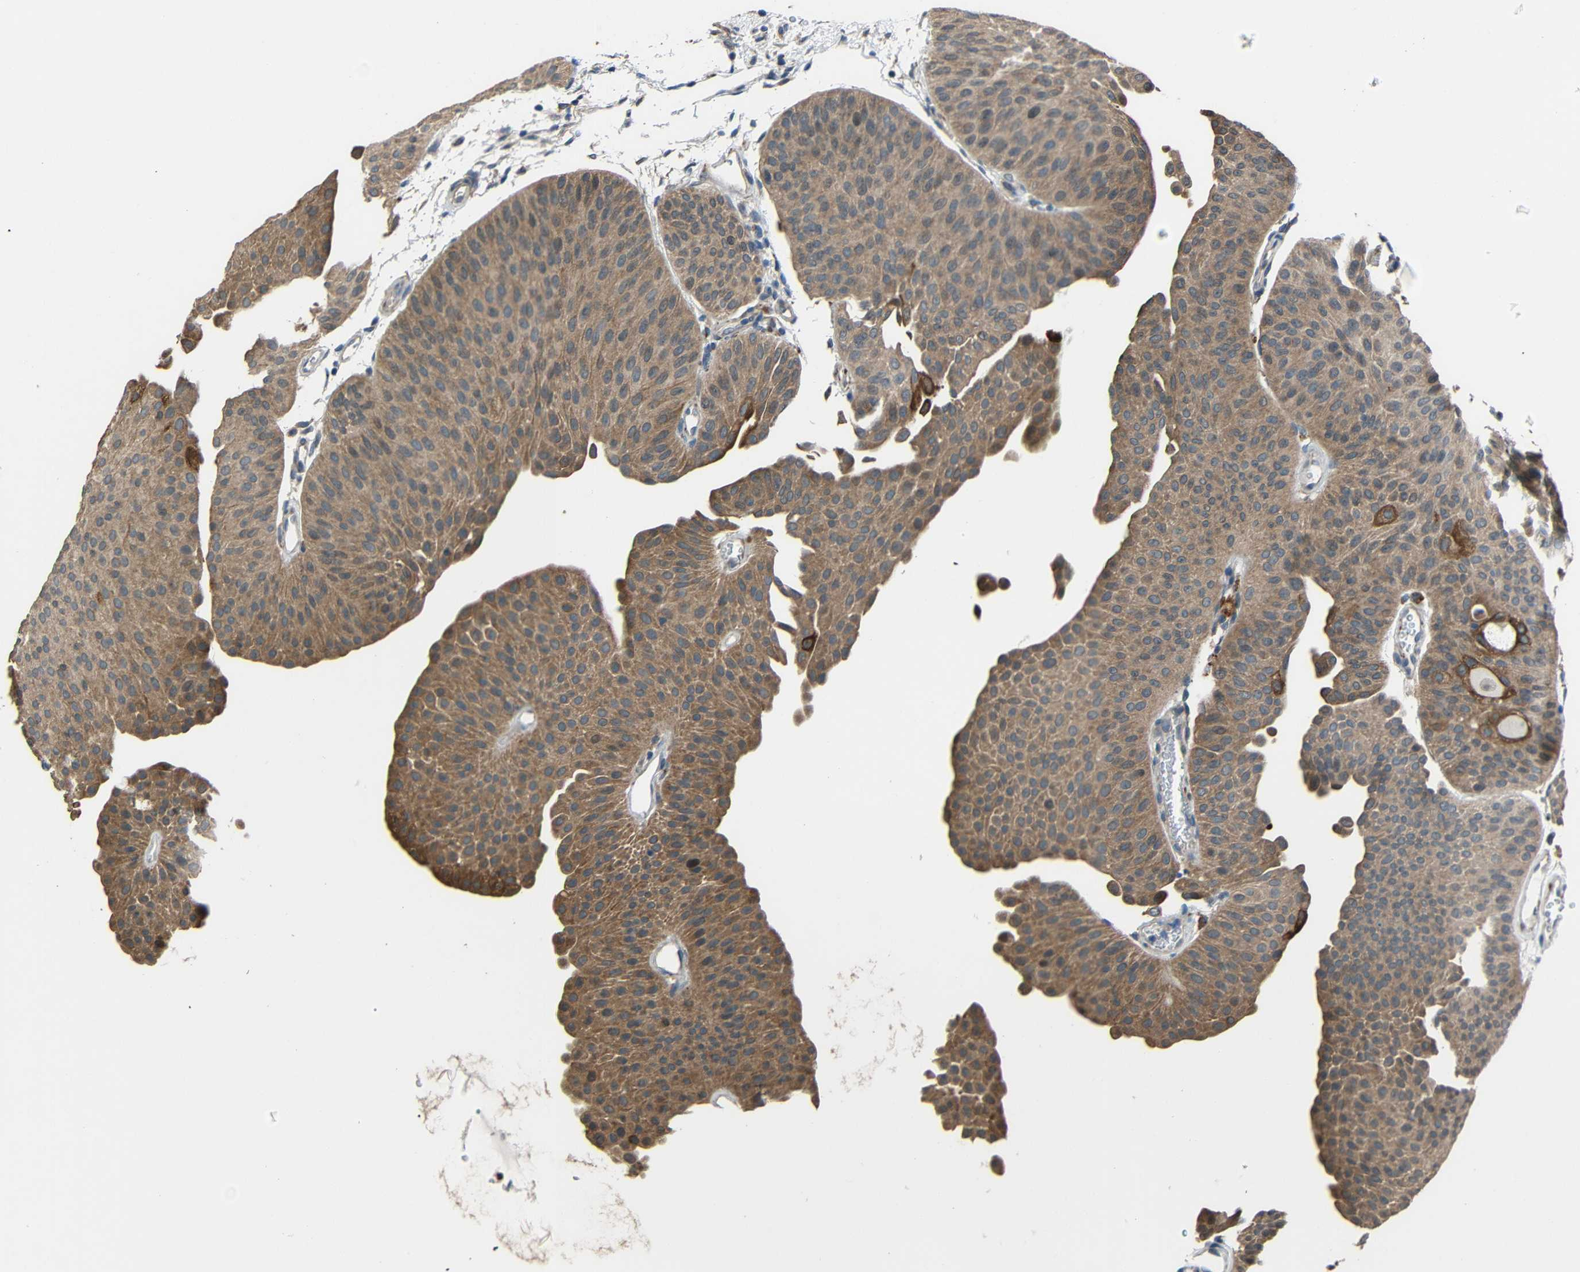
{"staining": {"intensity": "moderate", "quantity": ">75%", "location": "cytoplasmic/membranous"}, "tissue": "urothelial cancer", "cell_type": "Tumor cells", "image_type": "cancer", "snomed": [{"axis": "morphology", "description": "Urothelial carcinoma, Low grade"}, {"axis": "topography", "description": "Urinary bladder"}], "caption": "A brown stain highlights moderate cytoplasmic/membranous expression of a protein in human urothelial cancer tumor cells.", "gene": "STBD1", "patient": {"sex": "female", "age": 60}}